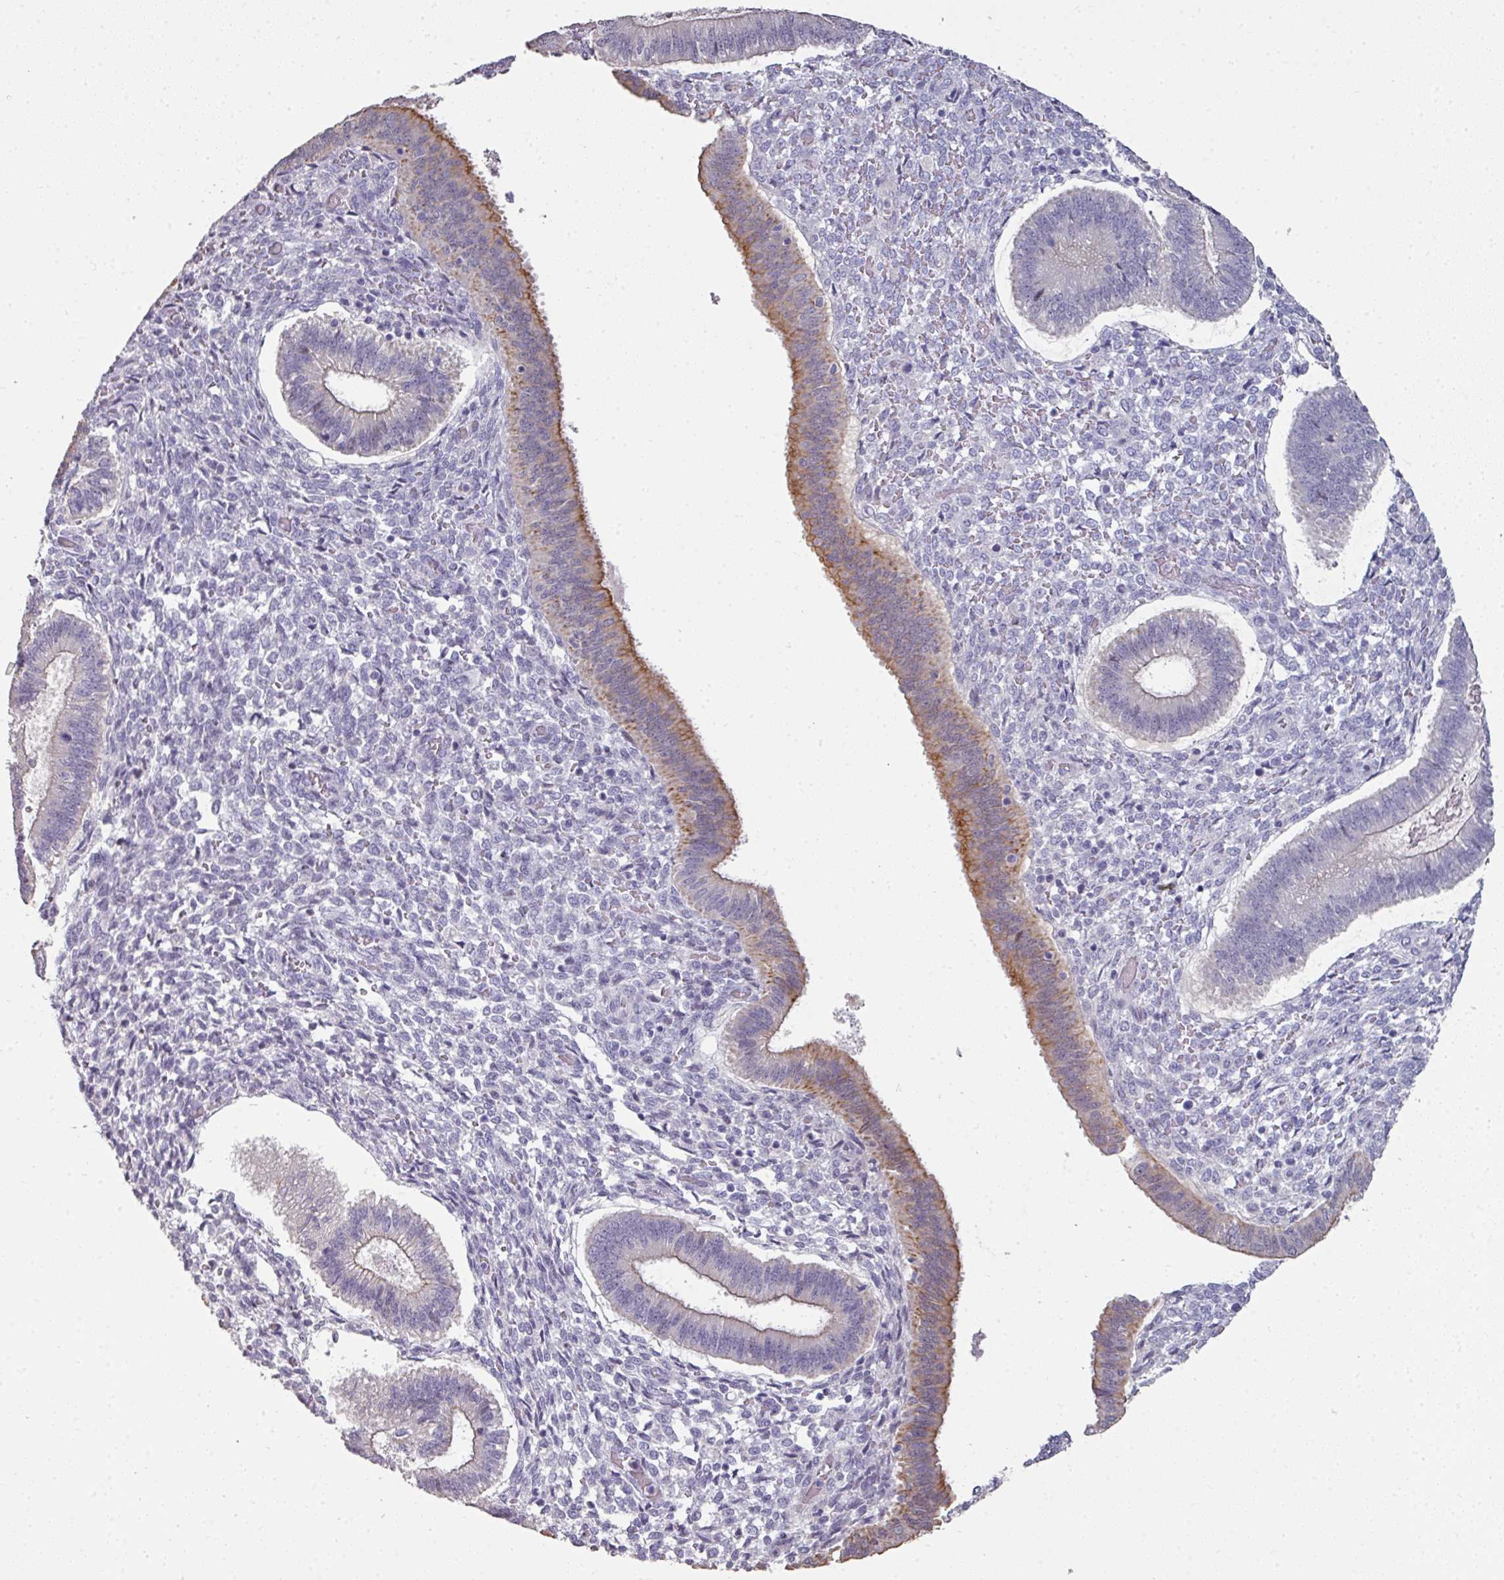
{"staining": {"intensity": "negative", "quantity": "none", "location": "none"}, "tissue": "endometrium", "cell_type": "Cells in endometrial stroma", "image_type": "normal", "snomed": [{"axis": "morphology", "description": "Normal tissue, NOS"}, {"axis": "topography", "description": "Endometrium"}], "caption": "Immunohistochemistry photomicrograph of unremarkable endometrium: endometrium stained with DAB demonstrates no significant protein staining in cells in endometrial stroma. (Stains: DAB IHC with hematoxylin counter stain, Microscopy: brightfield microscopy at high magnification).", "gene": "GTF2H3", "patient": {"sex": "female", "age": 25}}